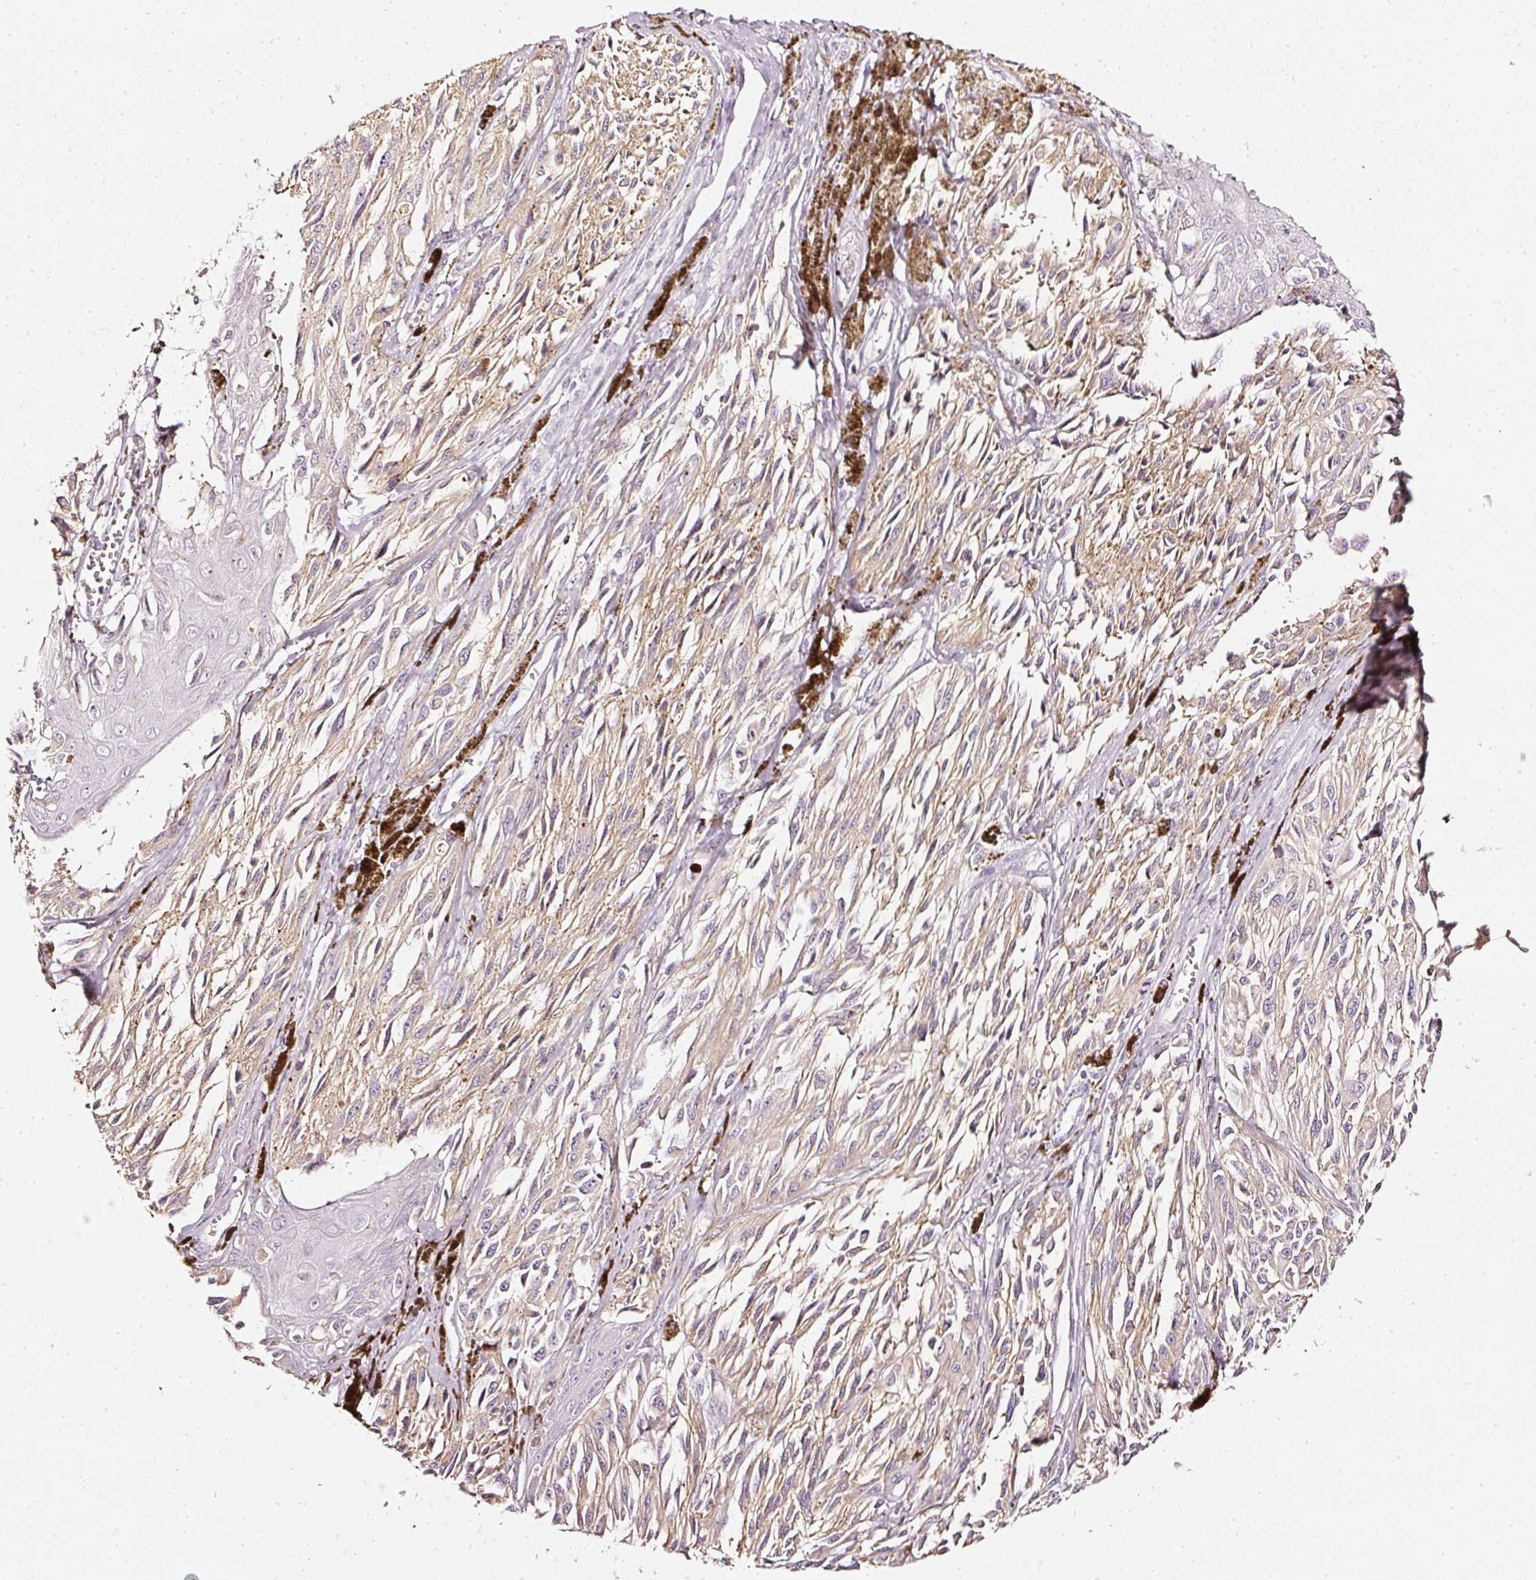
{"staining": {"intensity": "weak", "quantity": ">75%", "location": "cytoplasmic/membranous"}, "tissue": "melanoma", "cell_type": "Tumor cells", "image_type": "cancer", "snomed": [{"axis": "morphology", "description": "Malignant melanoma, NOS"}, {"axis": "topography", "description": "Skin"}], "caption": "About >75% of tumor cells in melanoma demonstrate weak cytoplasmic/membranous protein staining as visualized by brown immunohistochemical staining.", "gene": "CNP", "patient": {"sex": "male", "age": 94}}